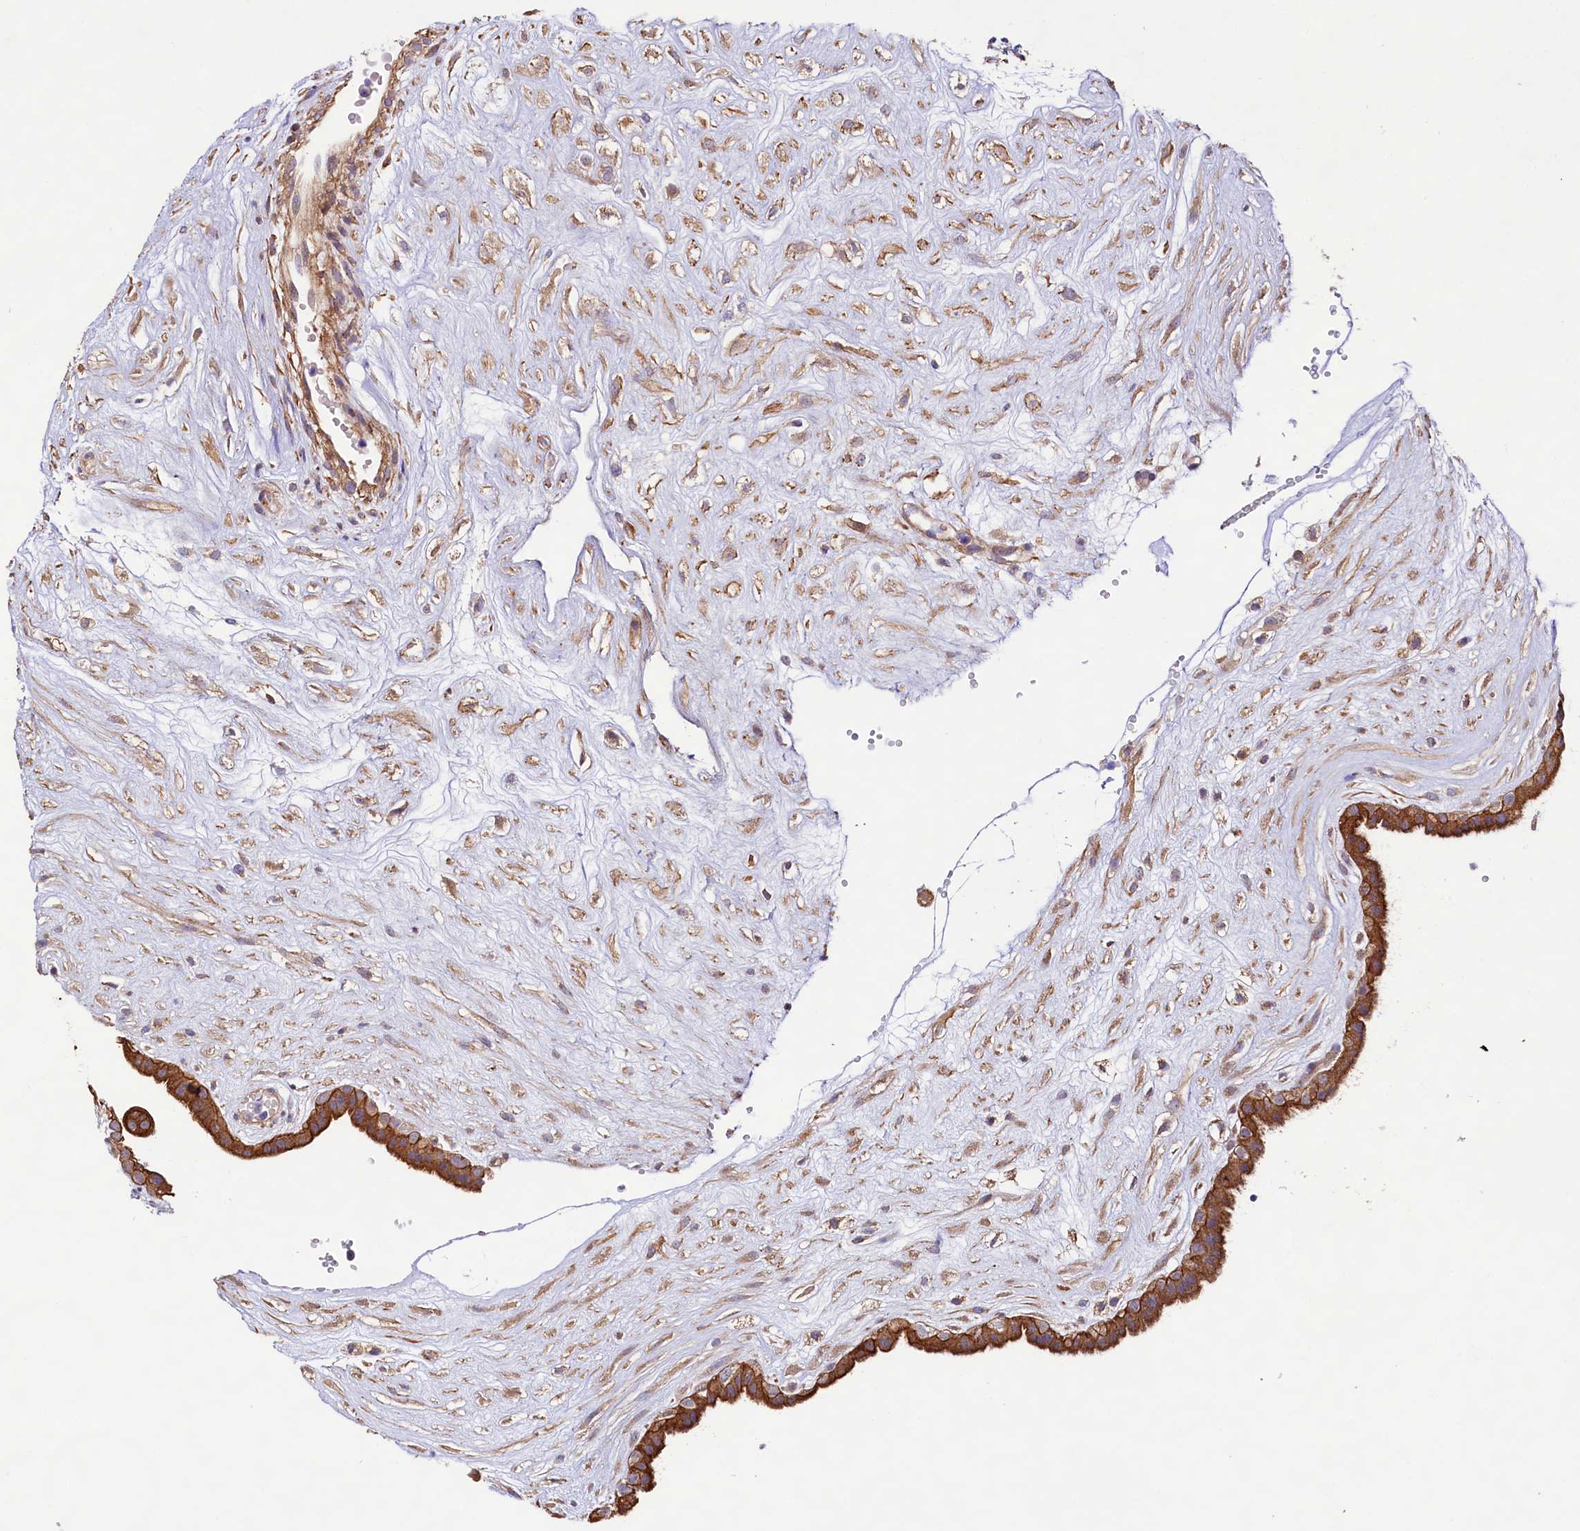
{"staining": {"intensity": "moderate", "quantity": ">75%", "location": "cytoplasmic/membranous"}, "tissue": "placenta", "cell_type": "Decidual cells", "image_type": "normal", "snomed": [{"axis": "morphology", "description": "Normal tissue, NOS"}, {"axis": "topography", "description": "Placenta"}], "caption": "Immunohistochemistry photomicrograph of unremarkable placenta: placenta stained using IHC reveals medium levels of moderate protein expression localized specifically in the cytoplasmic/membranous of decidual cells, appearing as a cytoplasmic/membranous brown color.", "gene": "VPS11", "patient": {"sex": "female", "age": 18}}